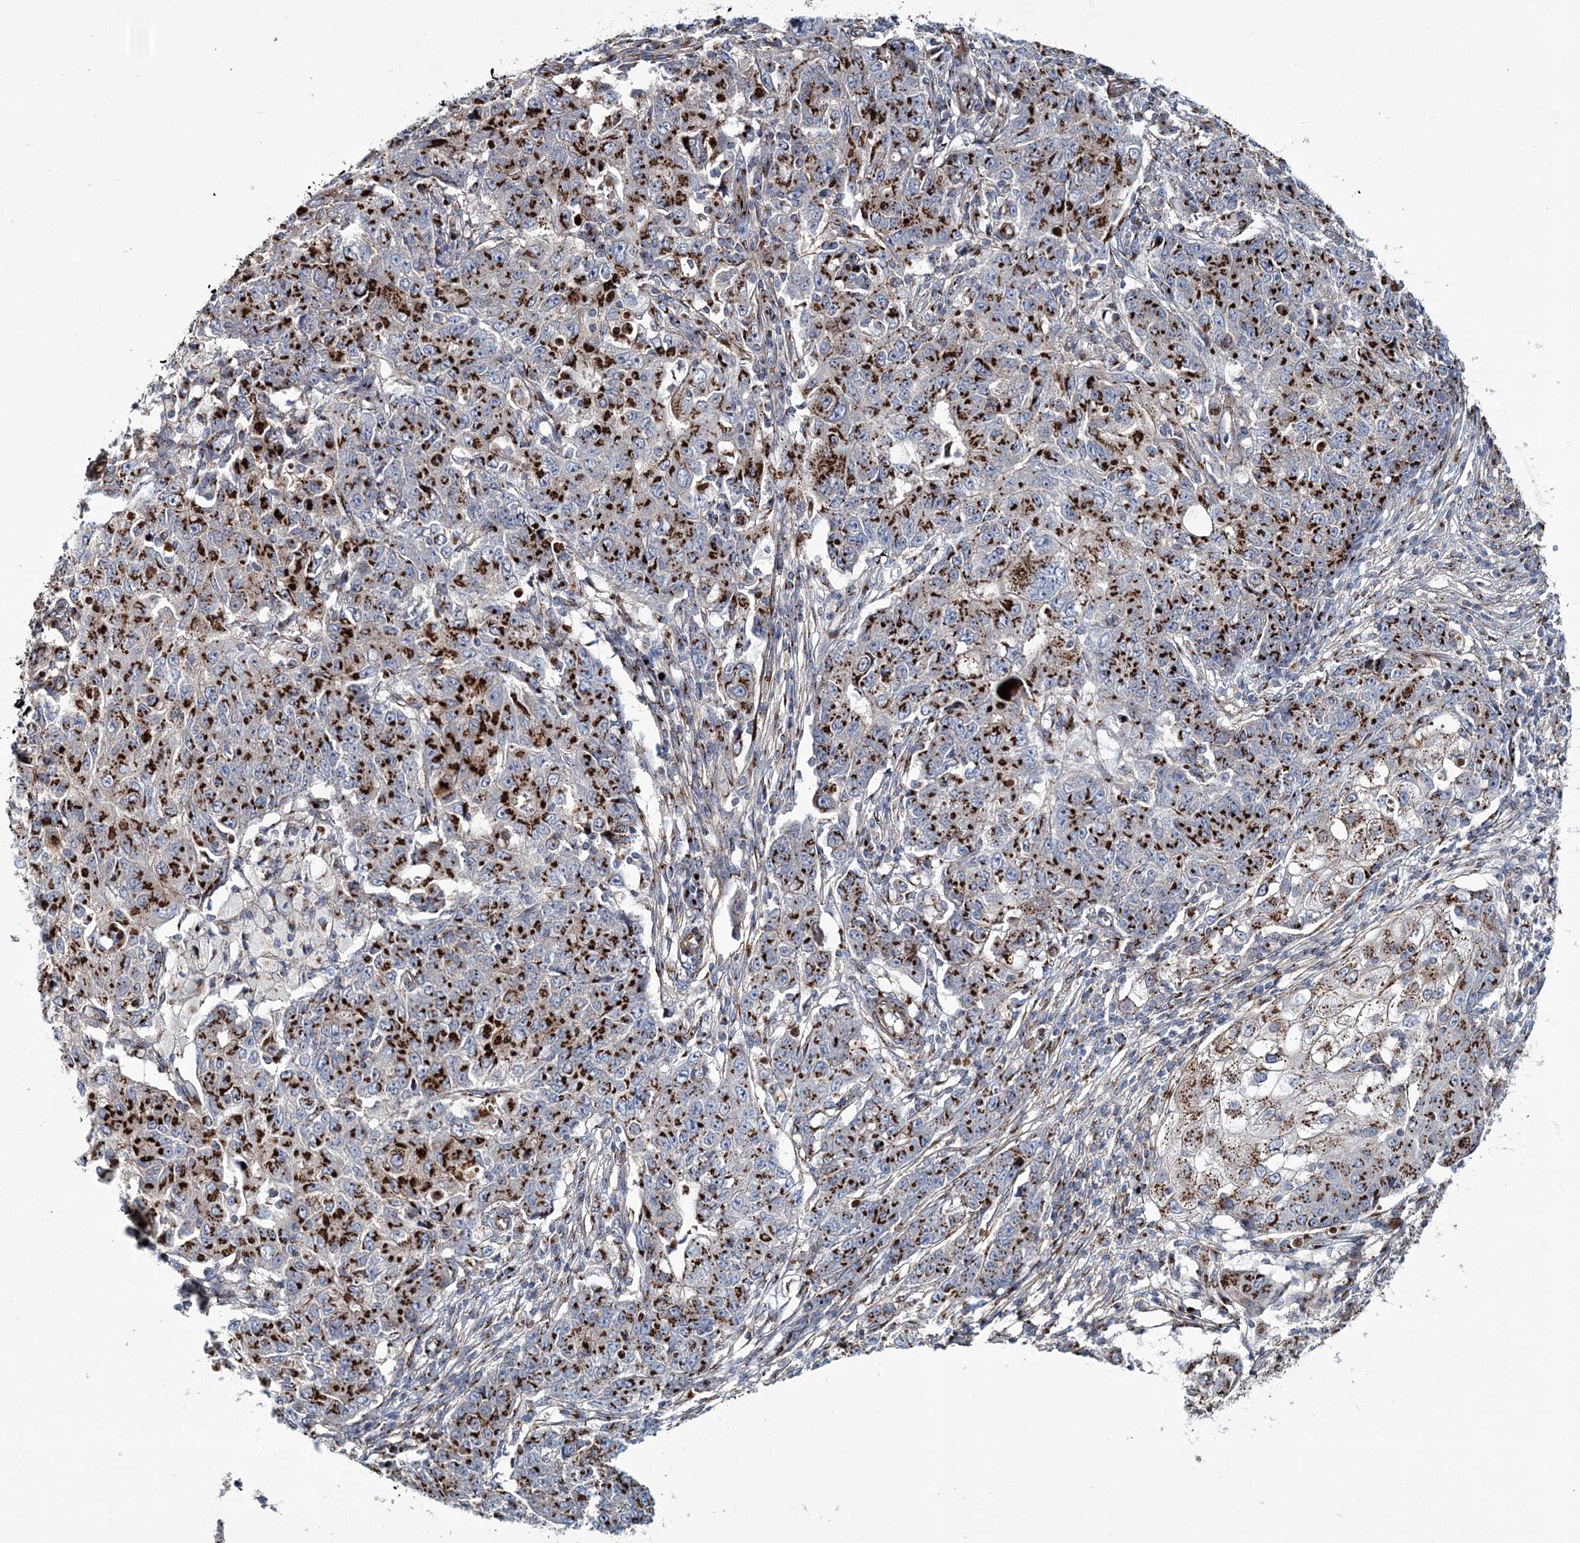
{"staining": {"intensity": "strong", "quantity": ">75%", "location": "cytoplasmic/membranous"}, "tissue": "ovarian cancer", "cell_type": "Tumor cells", "image_type": "cancer", "snomed": [{"axis": "morphology", "description": "Carcinoma, endometroid"}, {"axis": "topography", "description": "Ovary"}], "caption": "Ovarian cancer stained for a protein exhibits strong cytoplasmic/membranous positivity in tumor cells. (DAB (3,3'-diaminobenzidine) = brown stain, brightfield microscopy at high magnification).", "gene": "MAN1A2", "patient": {"sex": "female", "age": 42}}